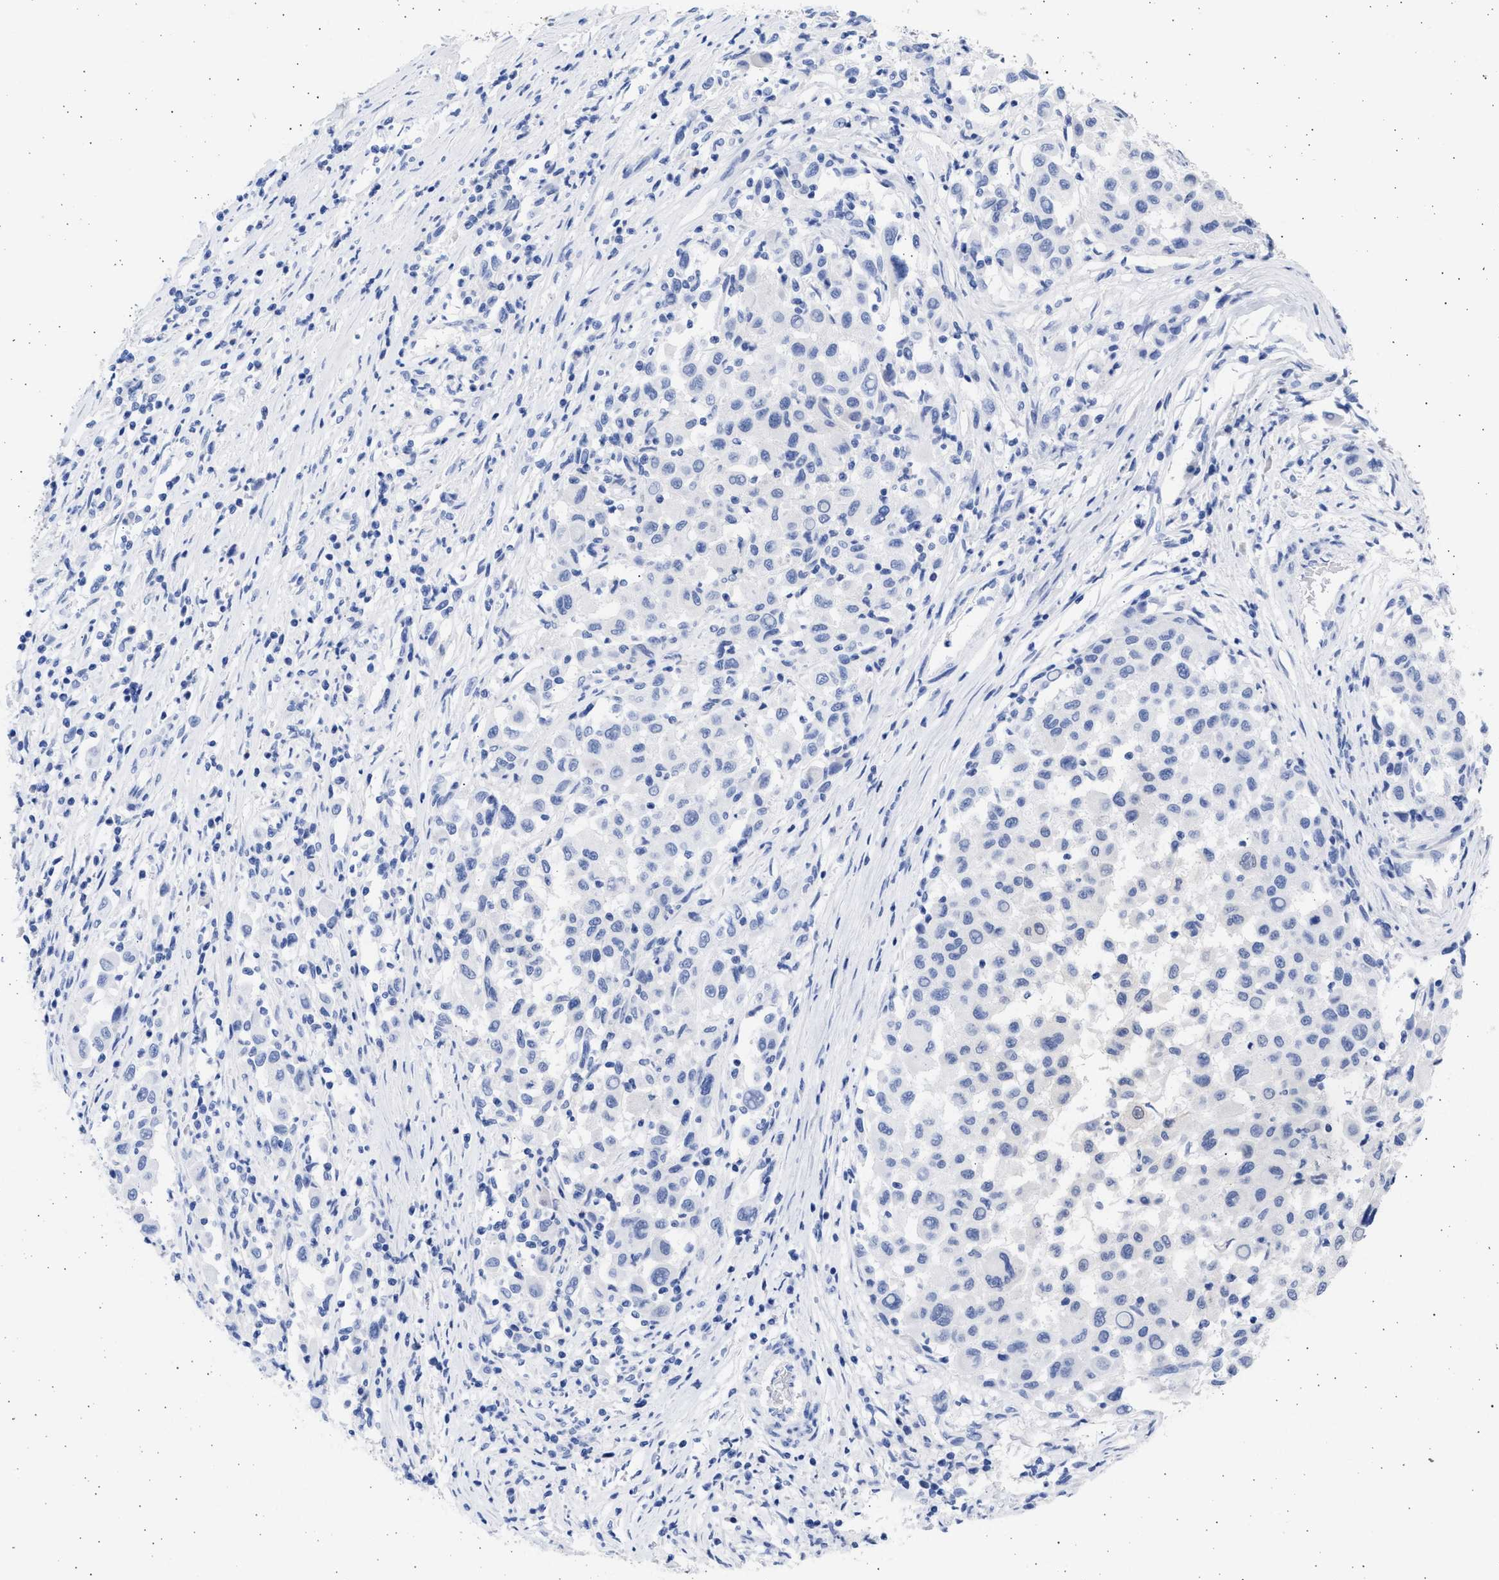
{"staining": {"intensity": "negative", "quantity": "none", "location": "none"}, "tissue": "melanoma", "cell_type": "Tumor cells", "image_type": "cancer", "snomed": [{"axis": "morphology", "description": "Malignant melanoma, Metastatic site"}, {"axis": "topography", "description": "Lymph node"}], "caption": "Tumor cells are negative for protein expression in human melanoma. Nuclei are stained in blue.", "gene": "ALDOC", "patient": {"sex": "male", "age": 61}}